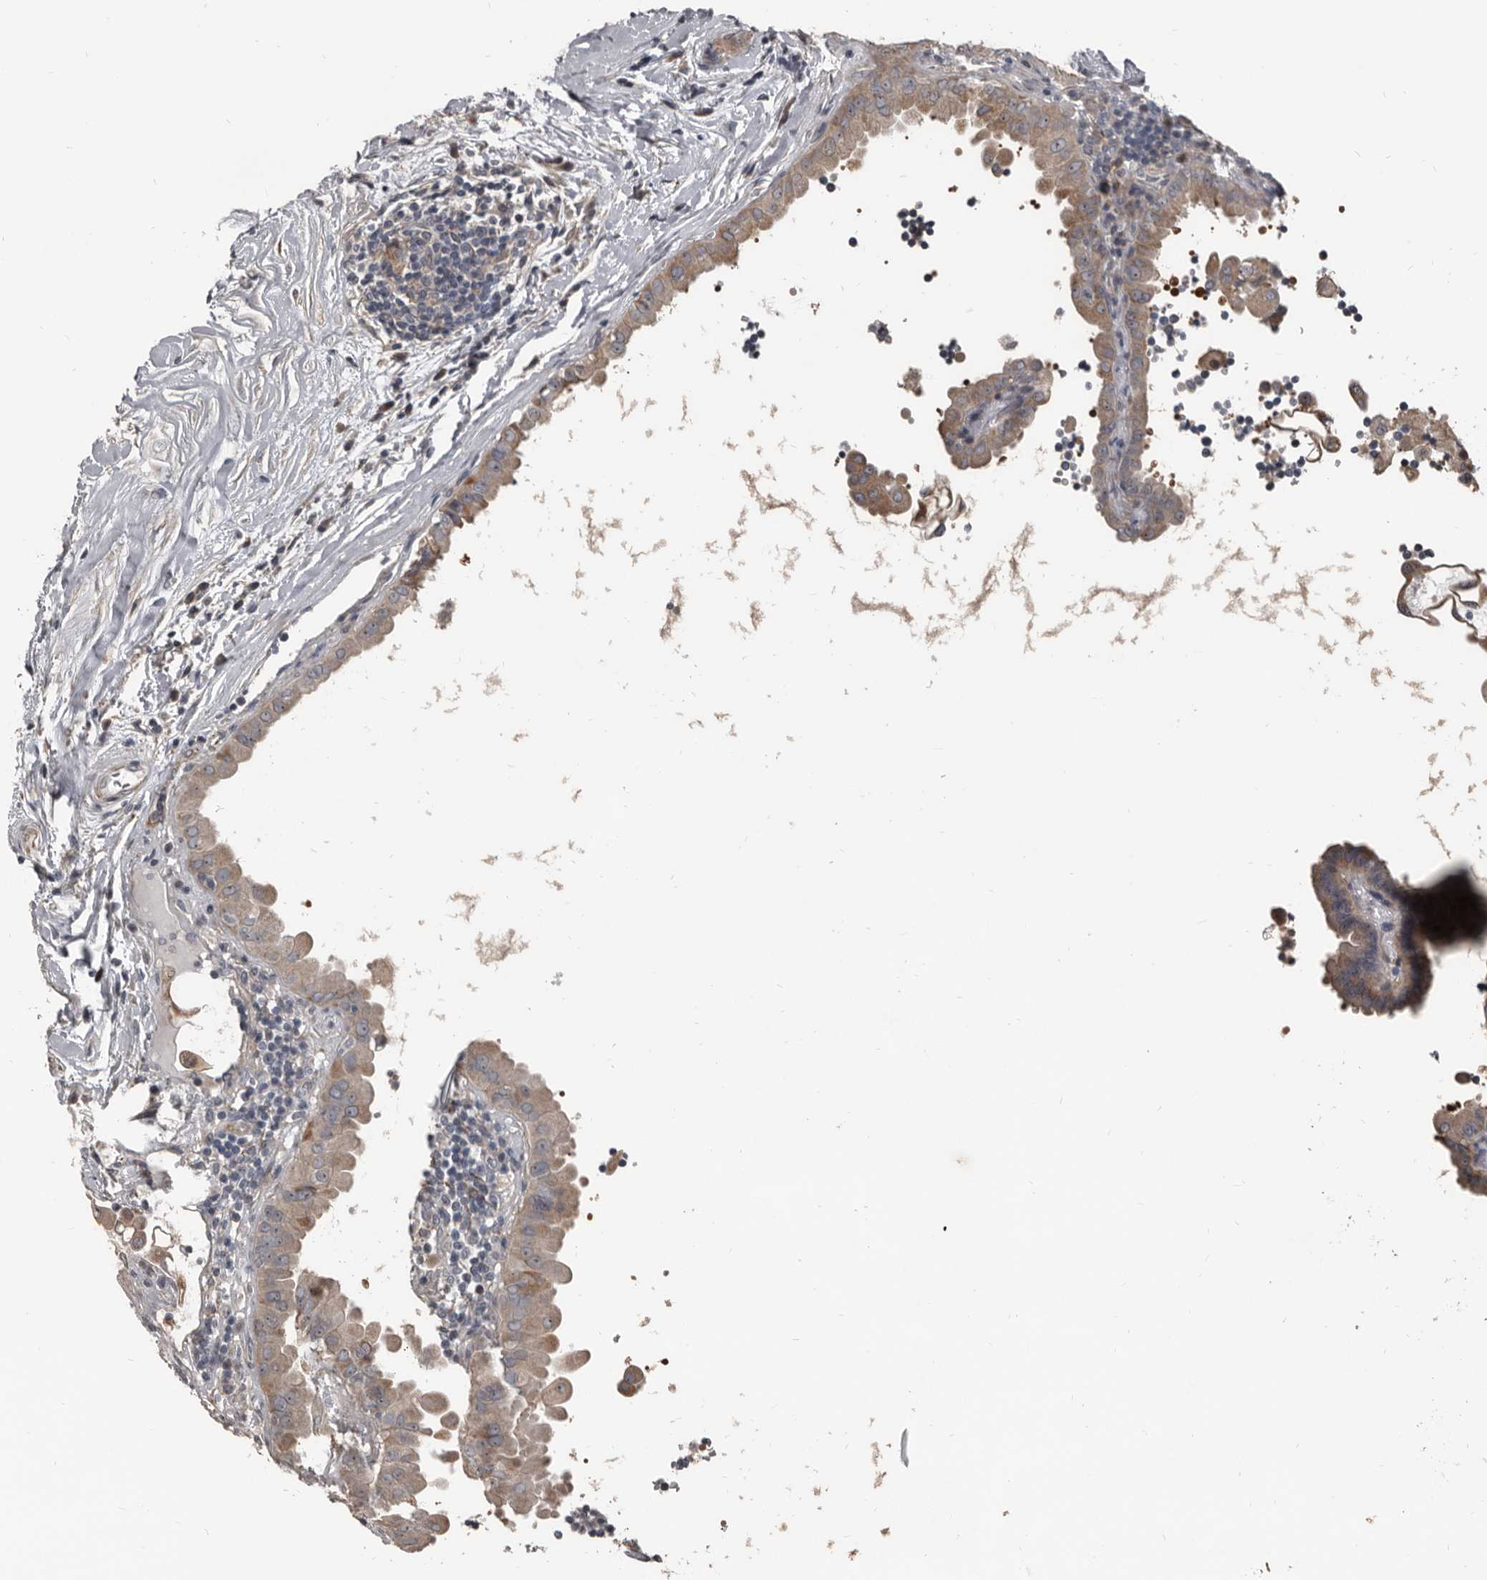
{"staining": {"intensity": "weak", "quantity": ">75%", "location": "cytoplasmic/membranous"}, "tissue": "thyroid cancer", "cell_type": "Tumor cells", "image_type": "cancer", "snomed": [{"axis": "morphology", "description": "Papillary adenocarcinoma, NOS"}, {"axis": "topography", "description": "Thyroid gland"}], "caption": "High-magnification brightfield microscopy of thyroid cancer (papillary adenocarcinoma) stained with DAB (3,3'-diaminobenzidine) (brown) and counterstained with hematoxylin (blue). tumor cells exhibit weak cytoplasmic/membranous positivity is present in about>75% of cells.", "gene": "DHPS", "patient": {"sex": "male", "age": 33}}